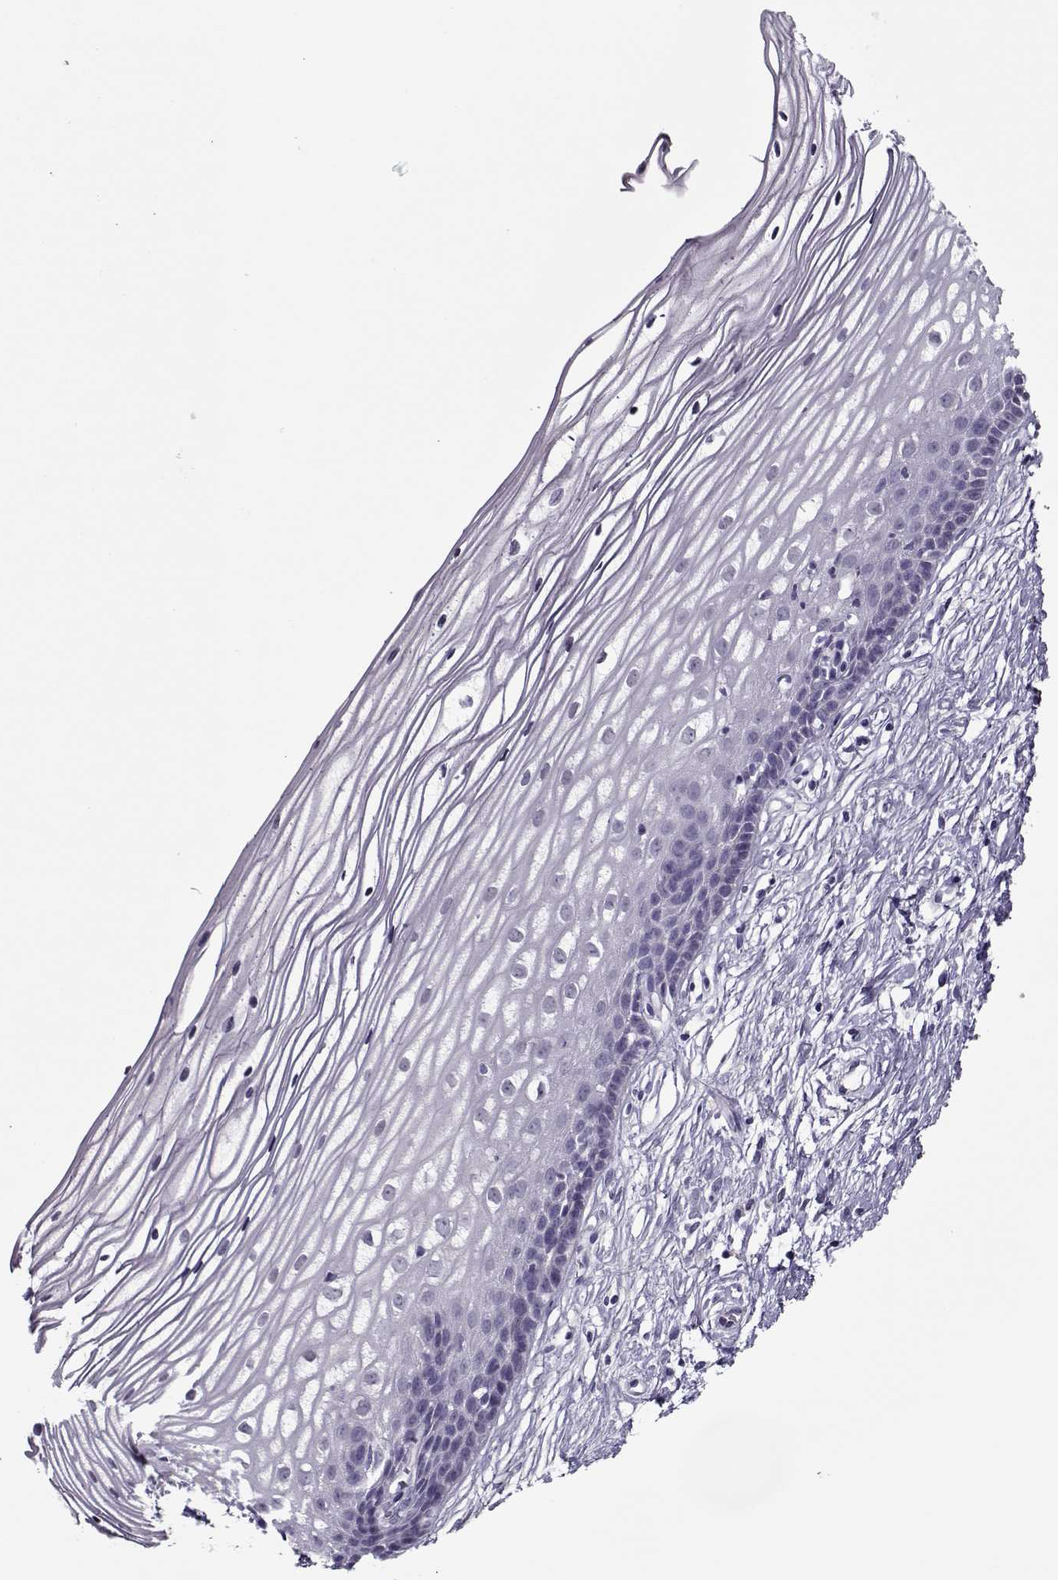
{"staining": {"intensity": "negative", "quantity": "none", "location": "none"}, "tissue": "cervix", "cell_type": "Glandular cells", "image_type": "normal", "snomed": [{"axis": "morphology", "description": "Normal tissue, NOS"}, {"axis": "topography", "description": "Cervix"}], "caption": "IHC of unremarkable human cervix reveals no expression in glandular cells.", "gene": "CIBAR1", "patient": {"sex": "female", "age": 40}}